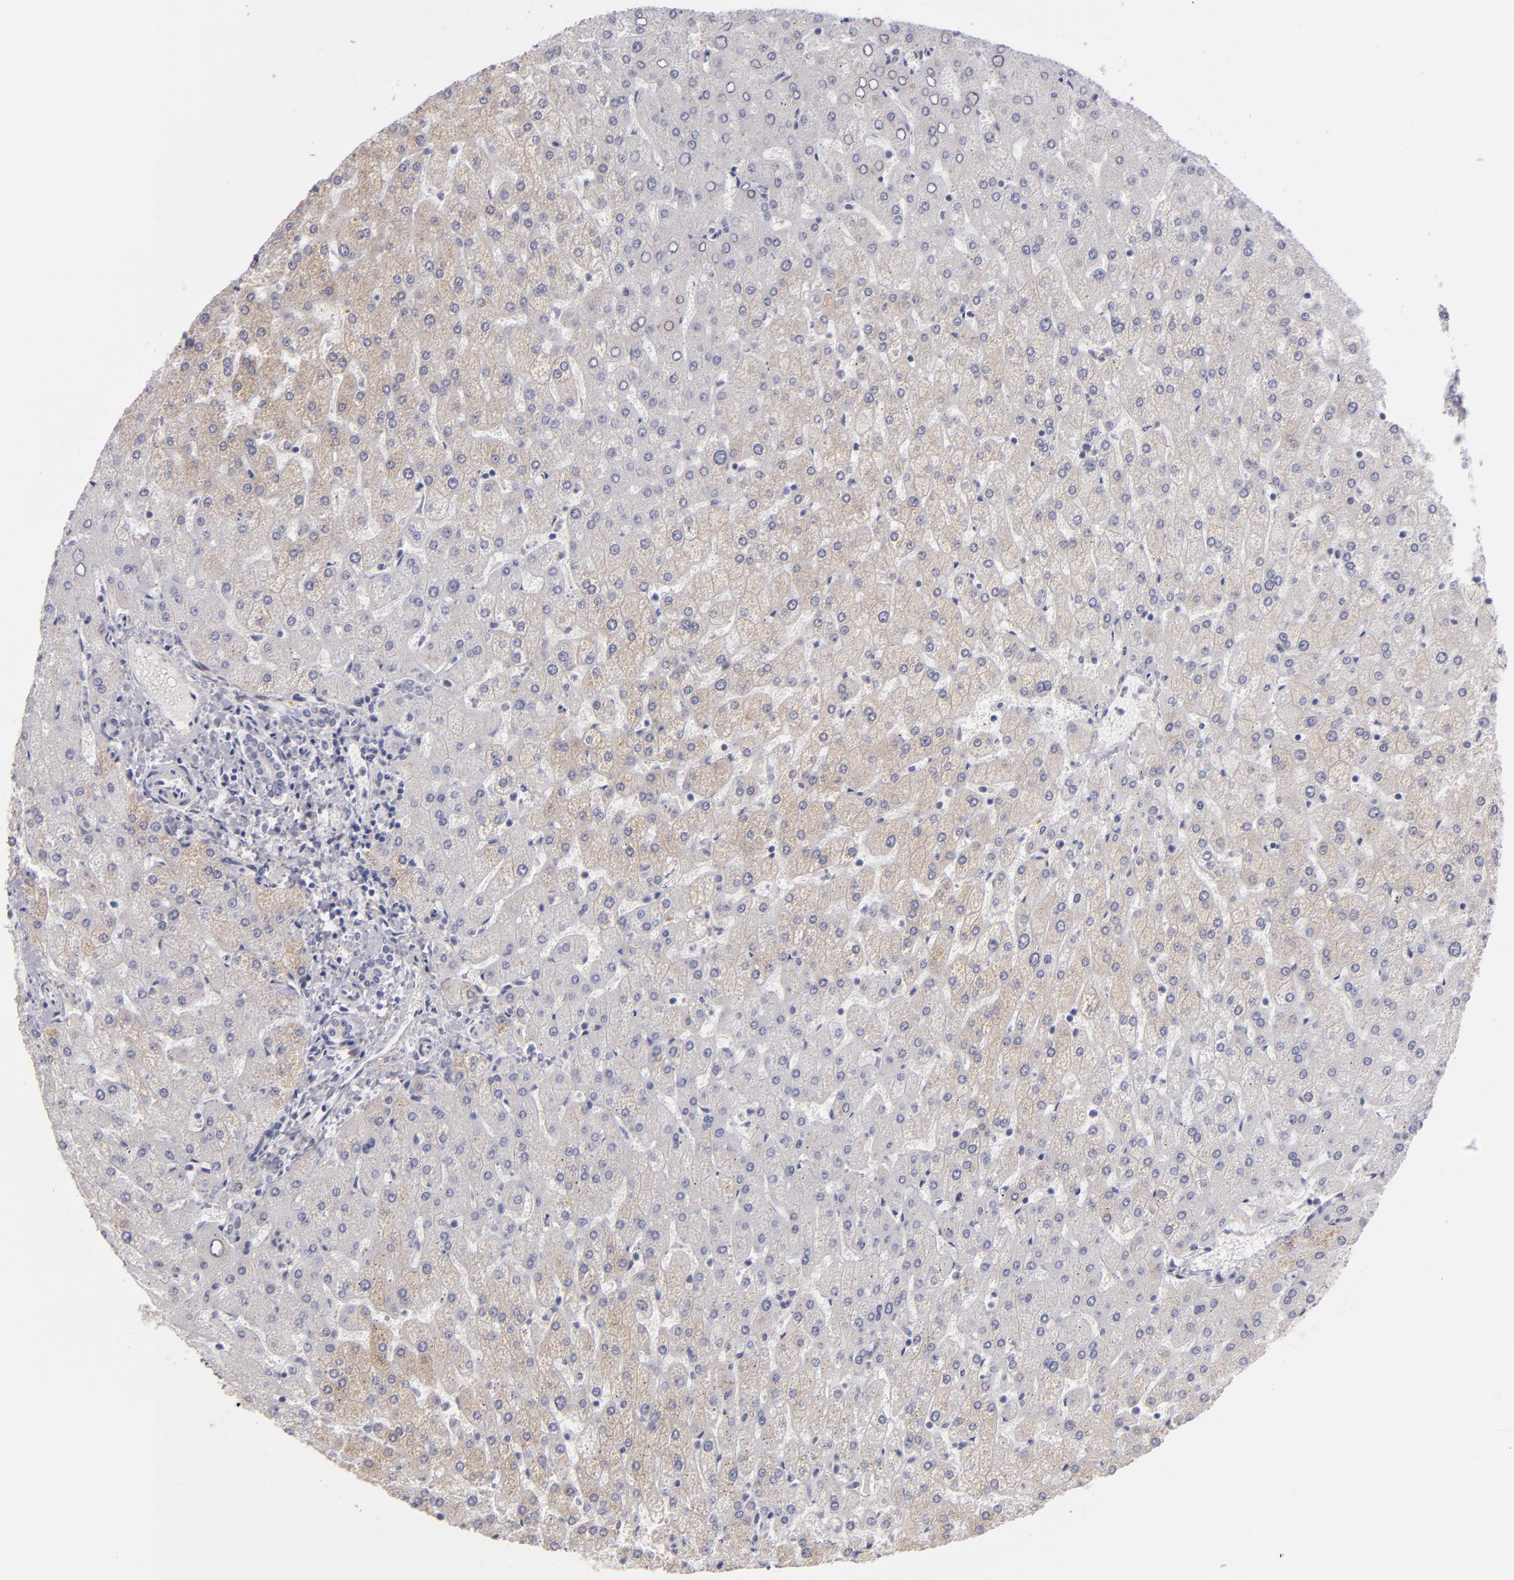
{"staining": {"intensity": "negative", "quantity": "none", "location": "none"}, "tissue": "liver", "cell_type": "Cholangiocytes", "image_type": "normal", "snomed": [{"axis": "morphology", "description": "Normal tissue, NOS"}, {"axis": "topography", "description": "Liver"}], "caption": "Cholangiocytes show no significant protein positivity in benign liver.", "gene": "TNNC1", "patient": {"sex": "female", "age": 32}}